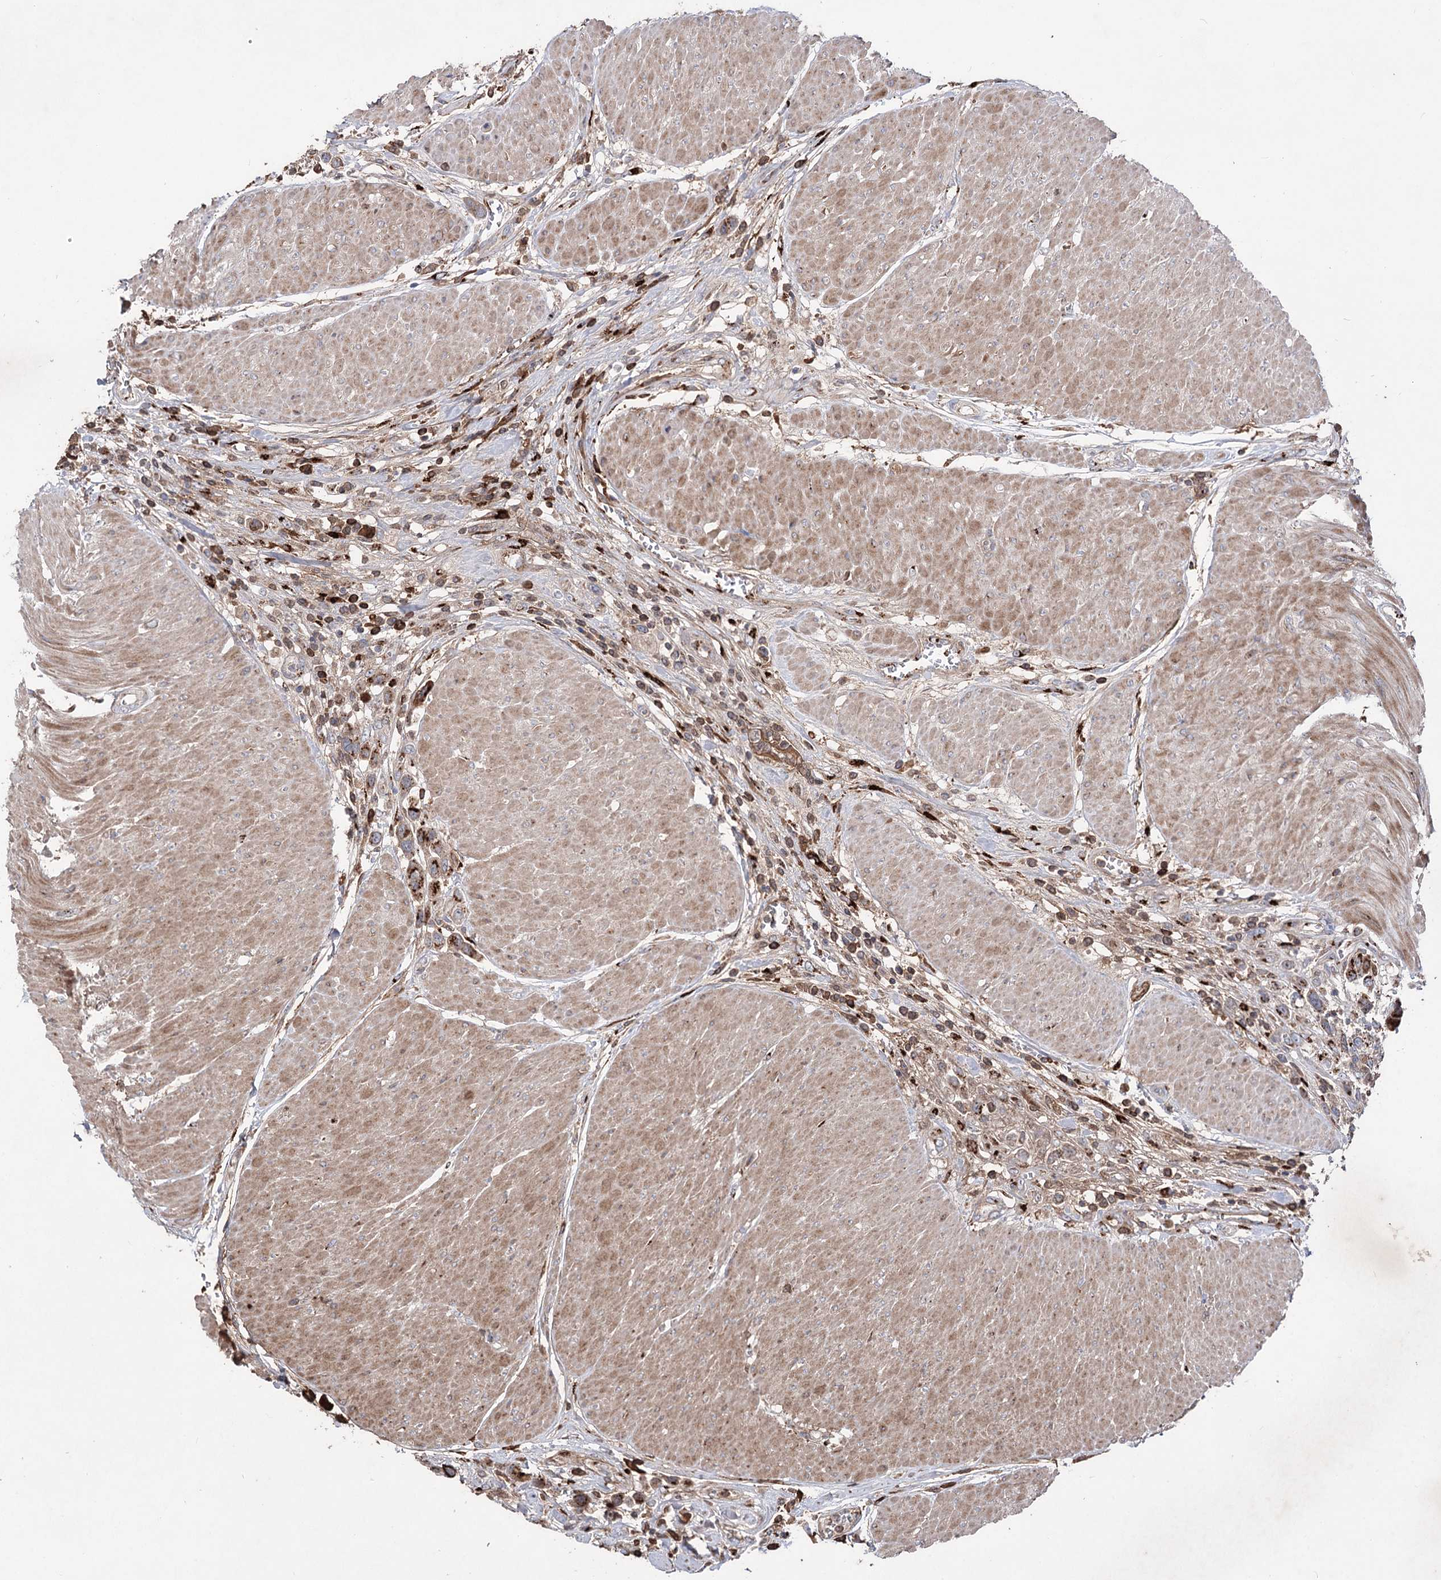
{"staining": {"intensity": "strong", "quantity": "25%-75%", "location": "cytoplasmic/membranous"}, "tissue": "urothelial cancer", "cell_type": "Tumor cells", "image_type": "cancer", "snomed": [{"axis": "morphology", "description": "Urothelial carcinoma, High grade"}, {"axis": "topography", "description": "Urinary bladder"}], "caption": "Immunohistochemistry (DAB) staining of urothelial cancer demonstrates strong cytoplasmic/membranous protein staining in about 25%-75% of tumor cells.", "gene": "ARHGAP20", "patient": {"sex": "male", "age": 50}}